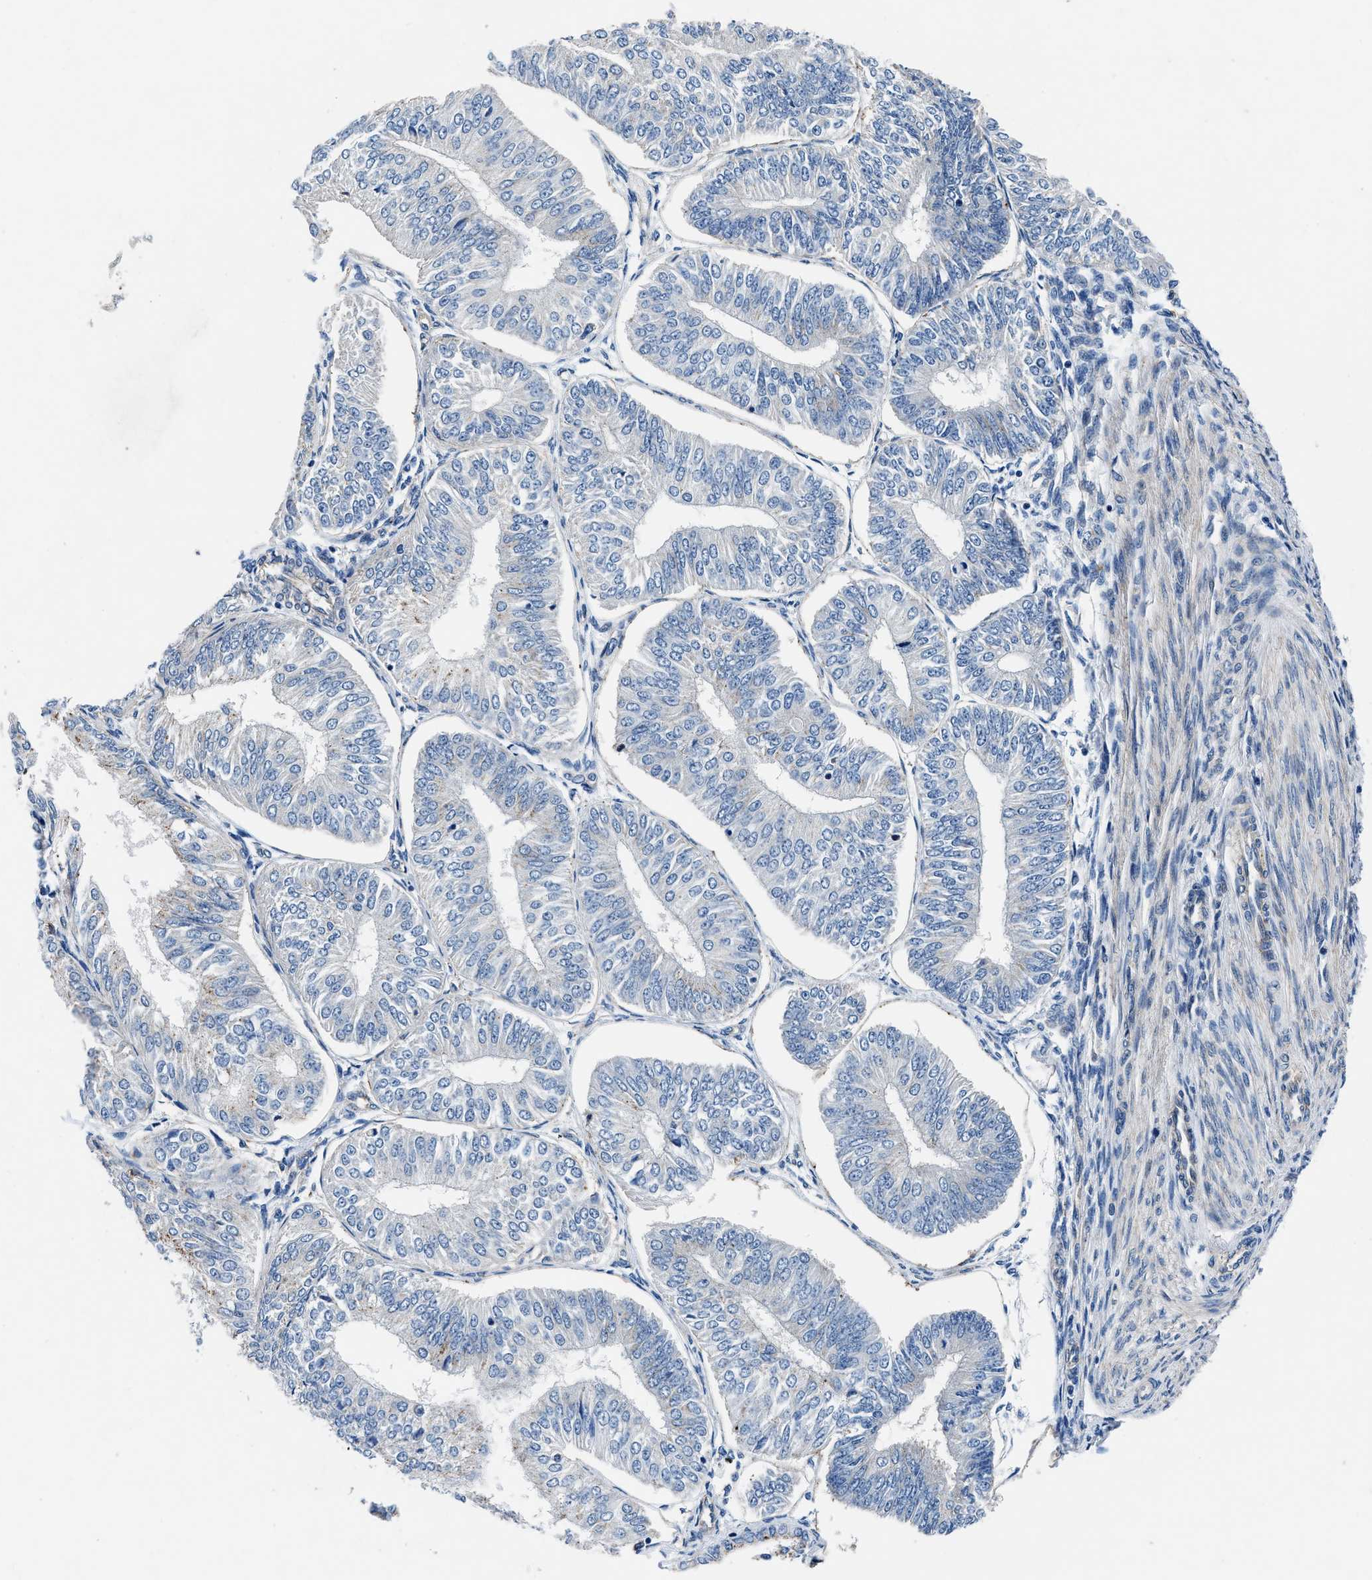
{"staining": {"intensity": "negative", "quantity": "none", "location": "none"}, "tissue": "endometrial cancer", "cell_type": "Tumor cells", "image_type": "cancer", "snomed": [{"axis": "morphology", "description": "Adenocarcinoma, NOS"}, {"axis": "topography", "description": "Endometrium"}], "caption": "Human endometrial cancer stained for a protein using immunohistochemistry displays no staining in tumor cells.", "gene": "DAG1", "patient": {"sex": "female", "age": 58}}